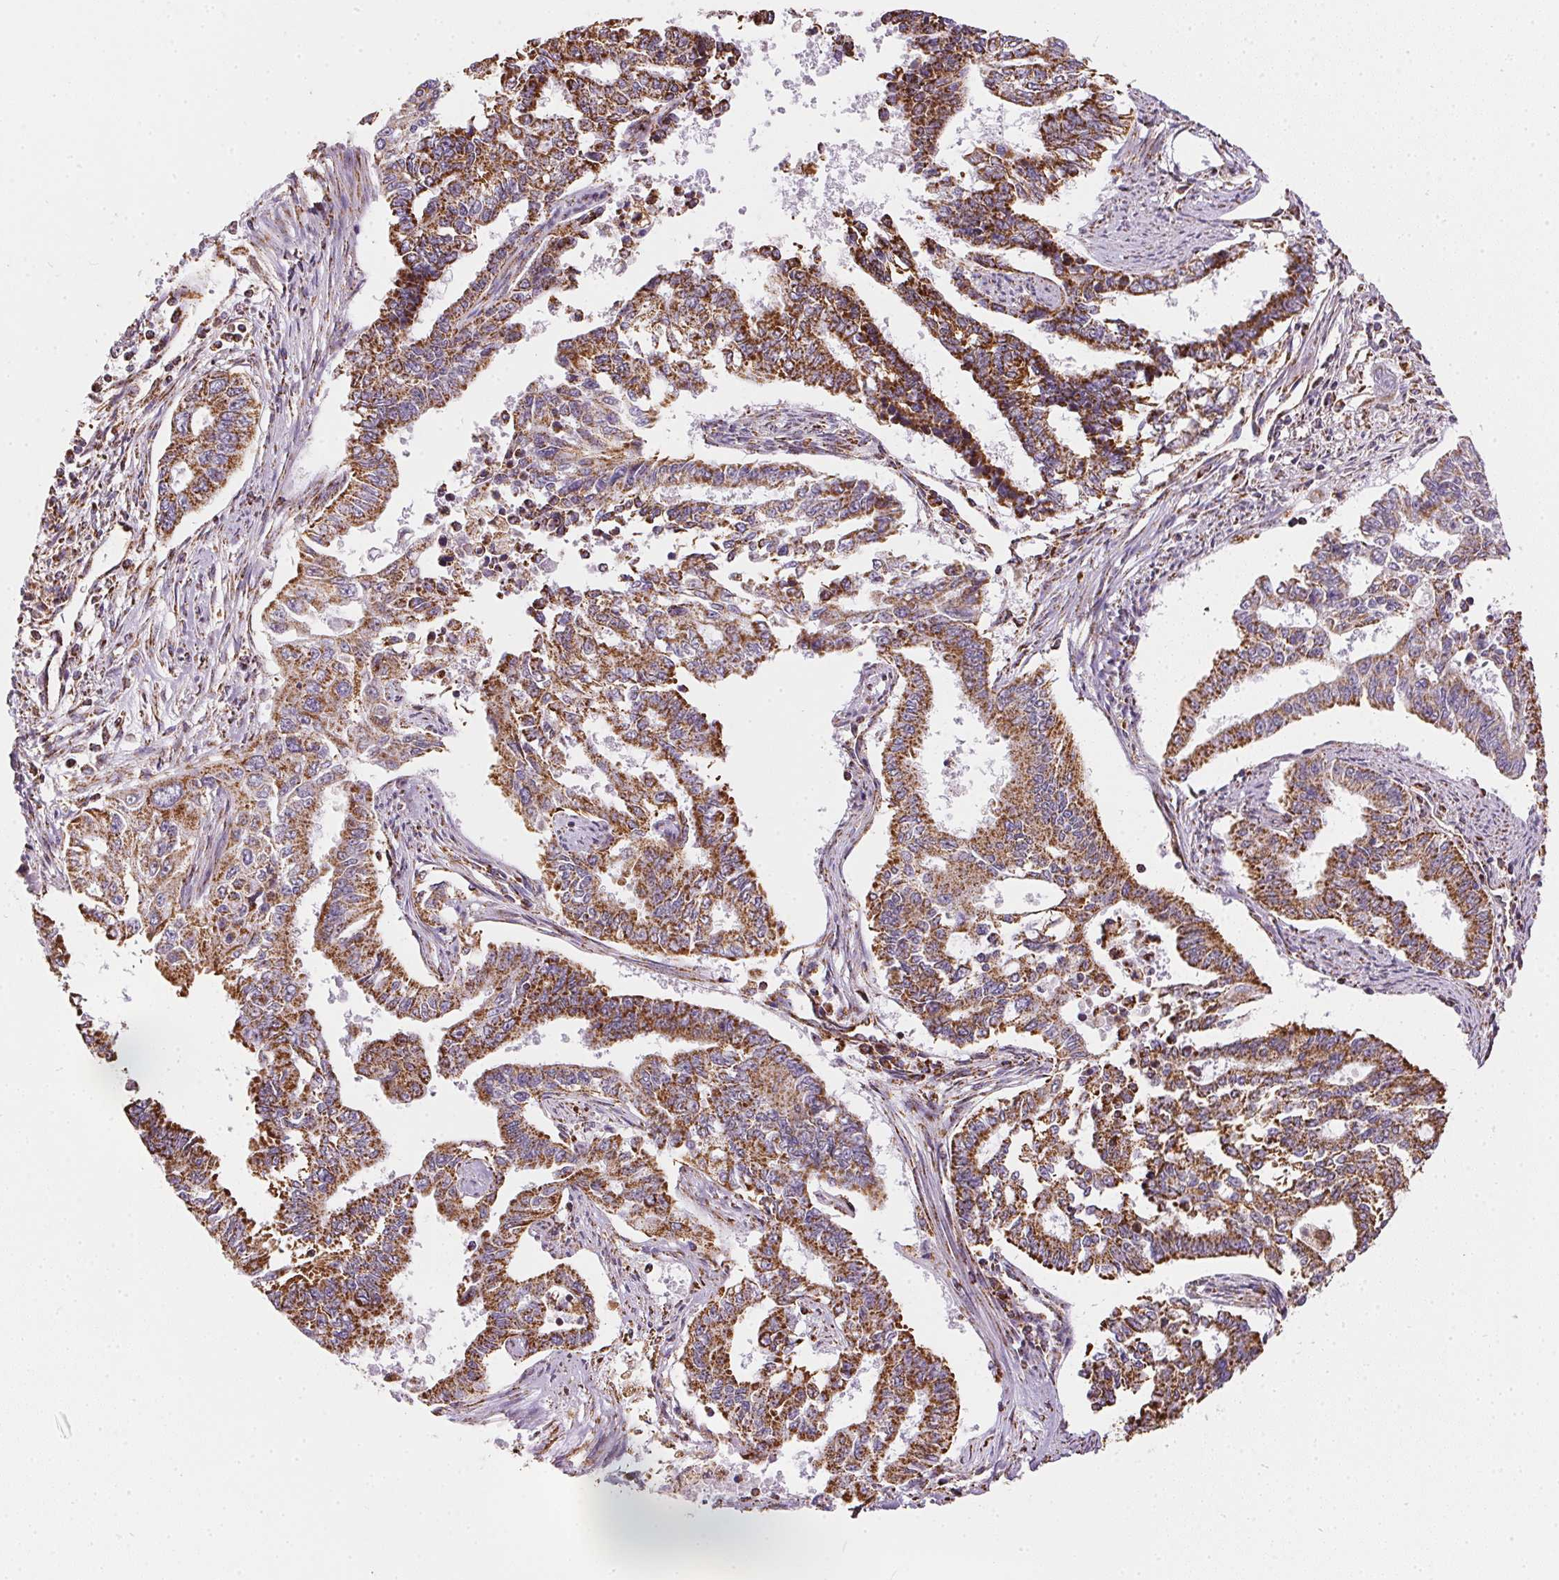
{"staining": {"intensity": "strong", "quantity": ">75%", "location": "cytoplasmic/membranous"}, "tissue": "endometrial cancer", "cell_type": "Tumor cells", "image_type": "cancer", "snomed": [{"axis": "morphology", "description": "Adenocarcinoma, NOS"}, {"axis": "topography", "description": "Uterus"}], "caption": "Adenocarcinoma (endometrial) stained with DAB IHC displays high levels of strong cytoplasmic/membranous staining in about >75% of tumor cells.", "gene": "MAPK11", "patient": {"sex": "female", "age": 59}}